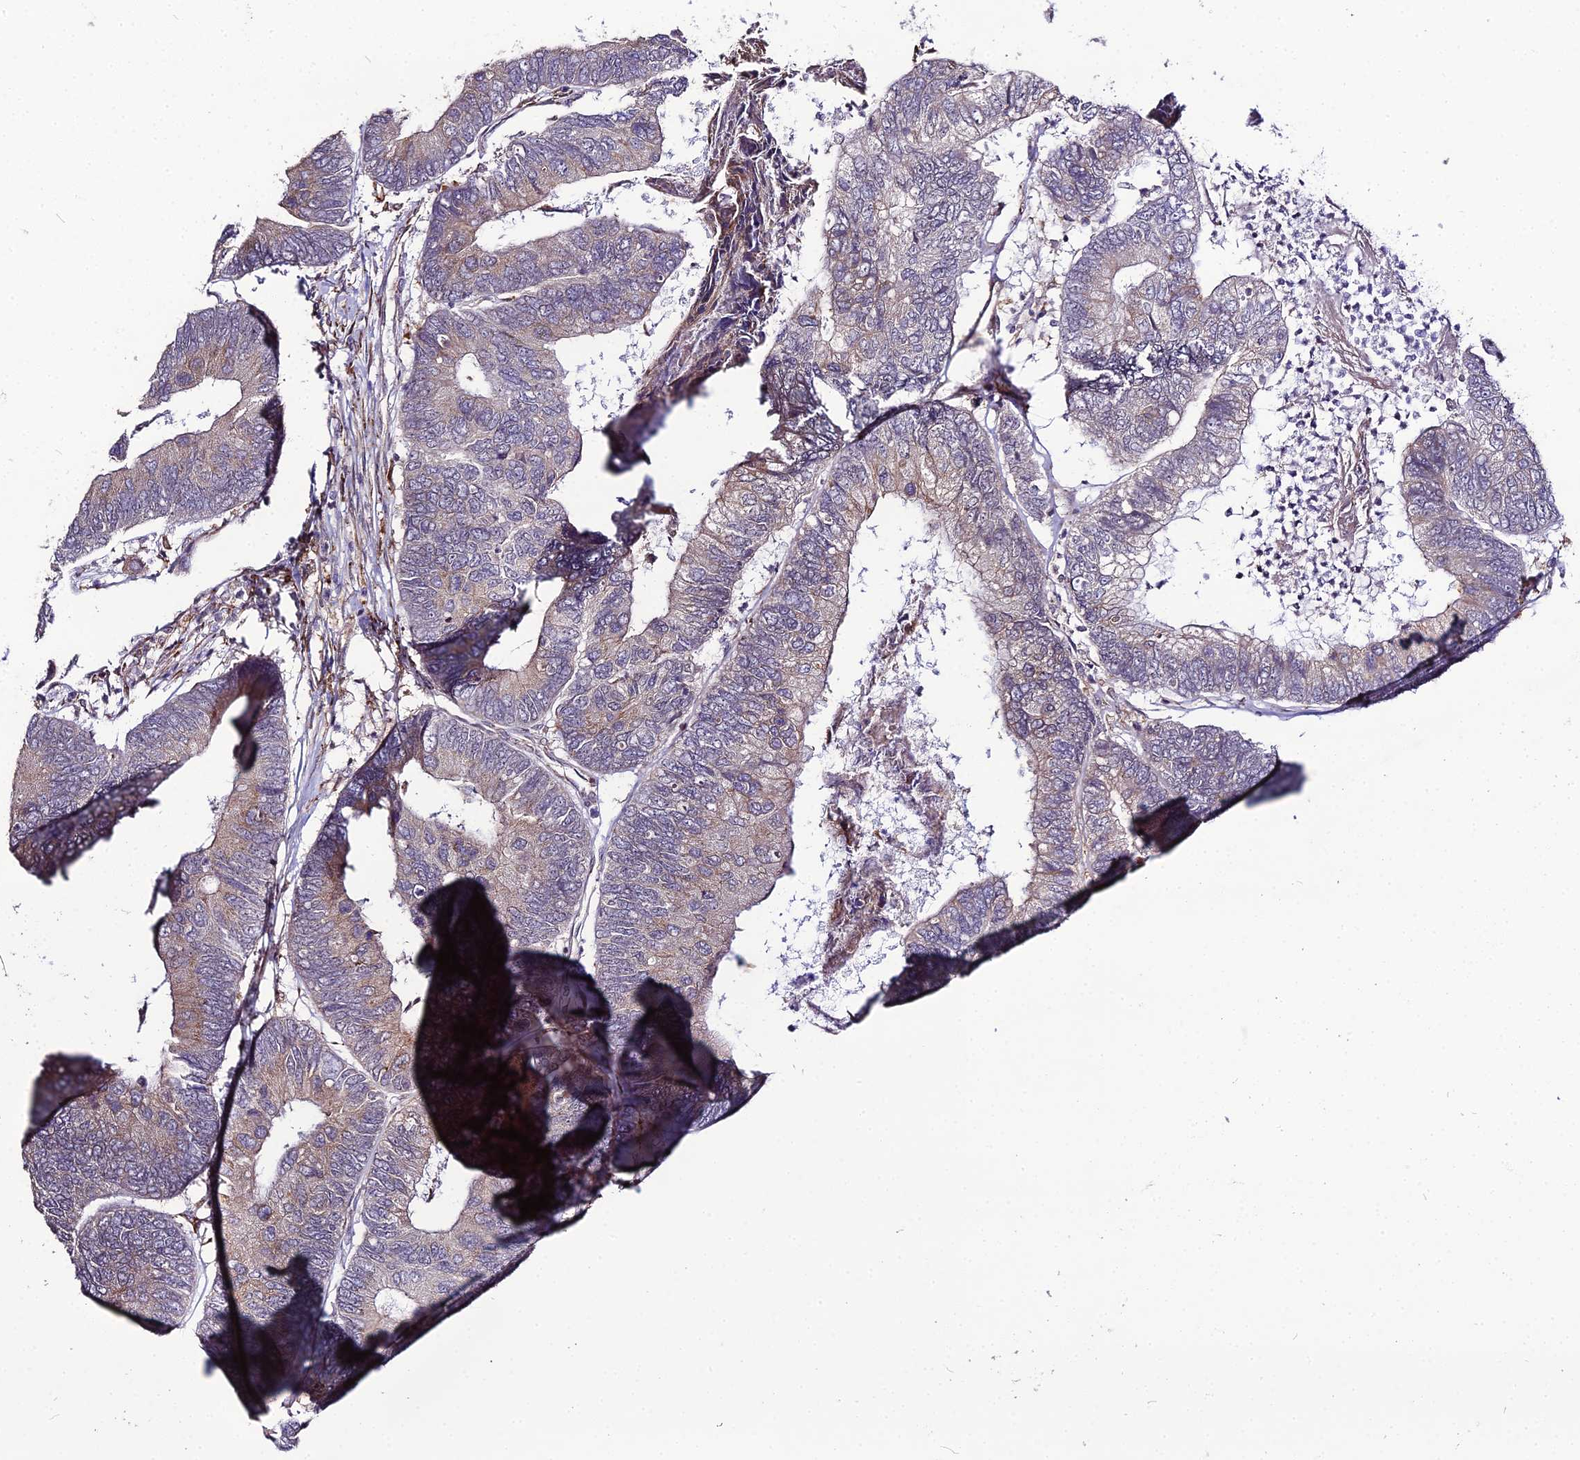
{"staining": {"intensity": "weak", "quantity": "25%-75%", "location": "cytoplasmic/membranous"}, "tissue": "colorectal cancer", "cell_type": "Tumor cells", "image_type": "cancer", "snomed": [{"axis": "morphology", "description": "Adenocarcinoma, NOS"}, {"axis": "topography", "description": "Colon"}], "caption": "Protein staining of colorectal cancer tissue demonstrates weak cytoplasmic/membranous positivity in about 25%-75% of tumor cells. The staining is performed using DAB brown chromogen to label protein expression. The nuclei are counter-stained blue using hematoxylin.", "gene": "TROAP", "patient": {"sex": "female", "age": 67}}